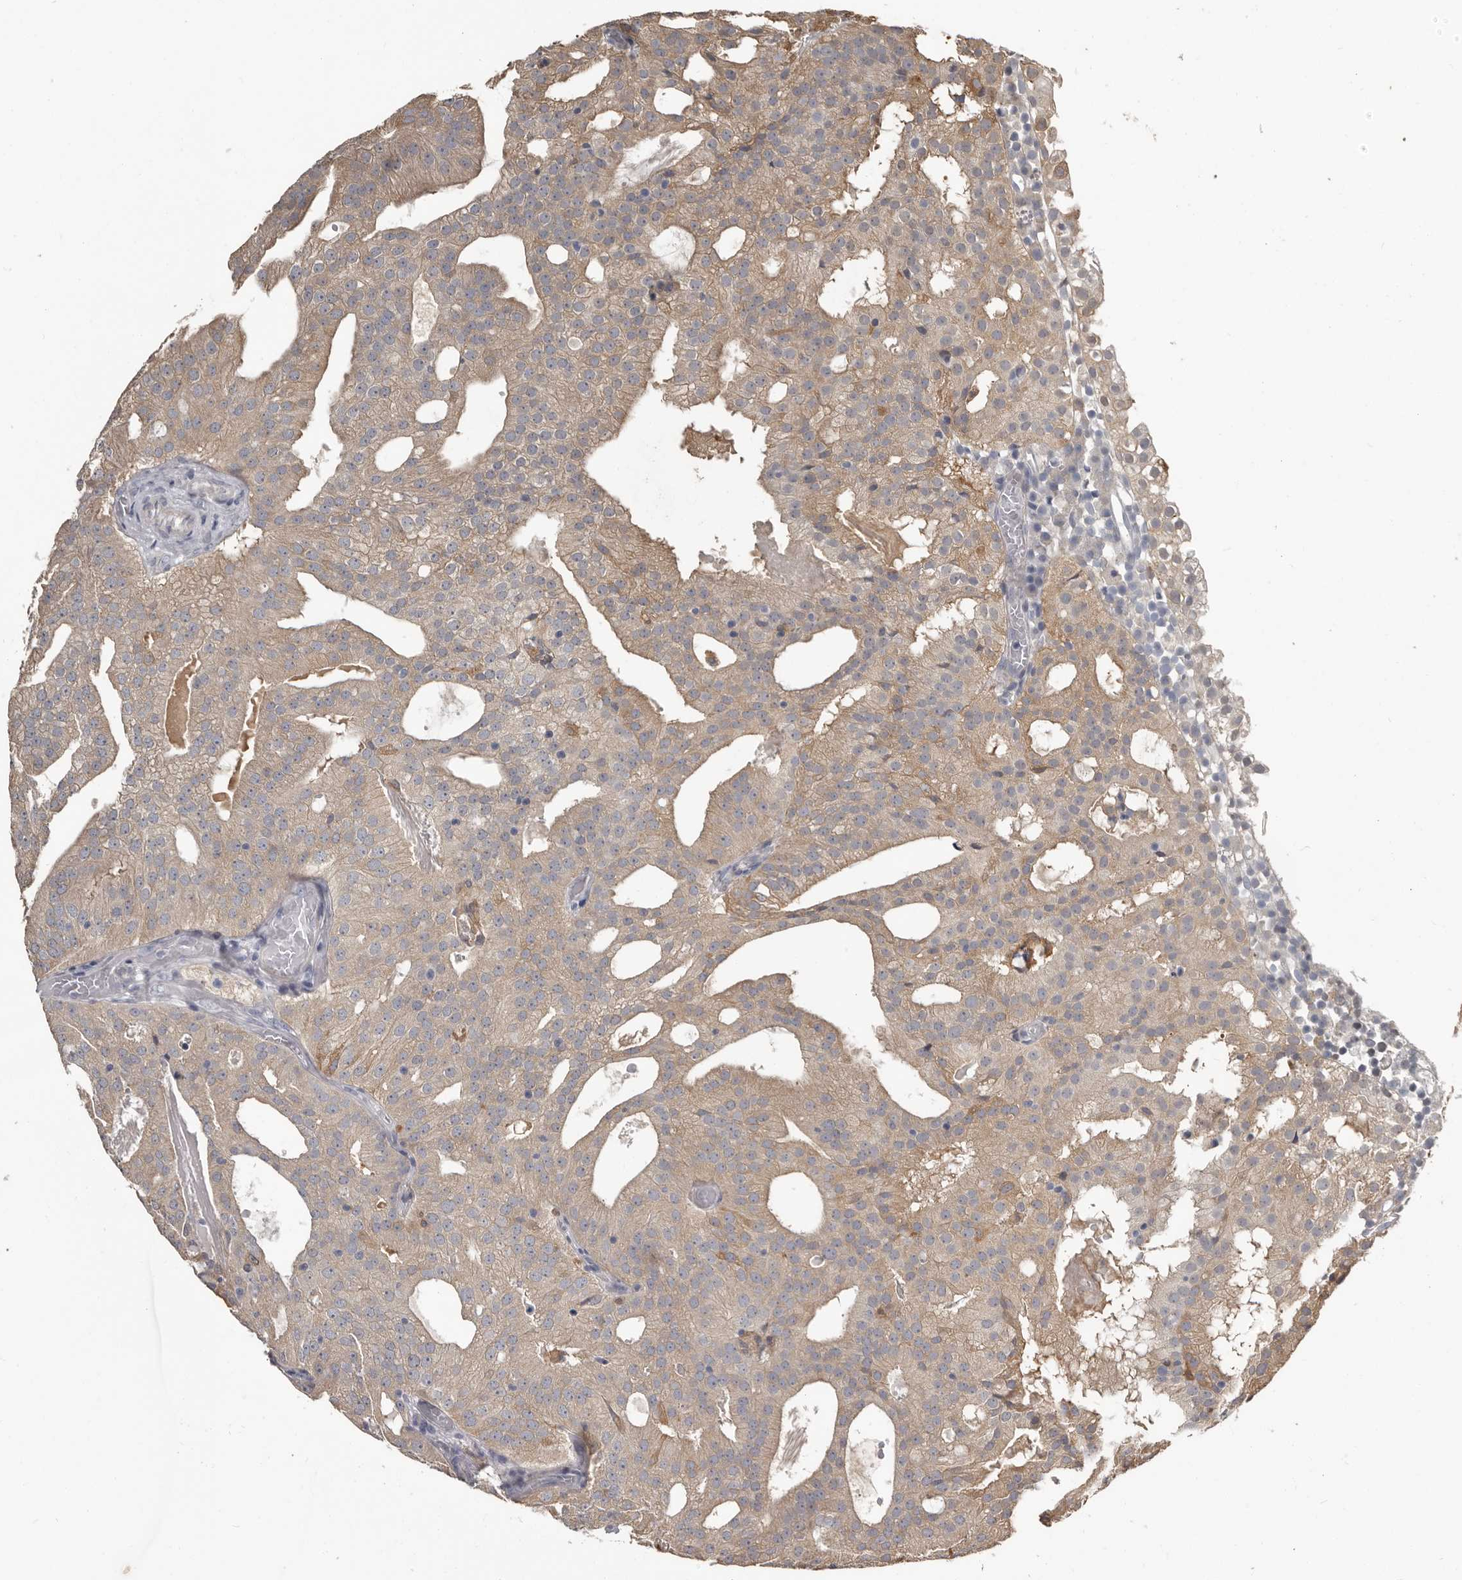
{"staining": {"intensity": "weak", "quantity": ">75%", "location": "cytoplasmic/membranous"}, "tissue": "prostate cancer", "cell_type": "Tumor cells", "image_type": "cancer", "snomed": [{"axis": "morphology", "description": "Adenocarcinoma, Medium grade"}, {"axis": "topography", "description": "Prostate"}], "caption": "Immunohistochemical staining of prostate cancer (adenocarcinoma (medium-grade)) demonstrates low levels of weak cytoplasmic/membranous protein positivity in approximately >75% of tumor cells. (DAB IHC, brown staining for protein, blue staining for nuclei).", "gene": "KCNJ8", "patient": {"sex": "male", "age": 88}}